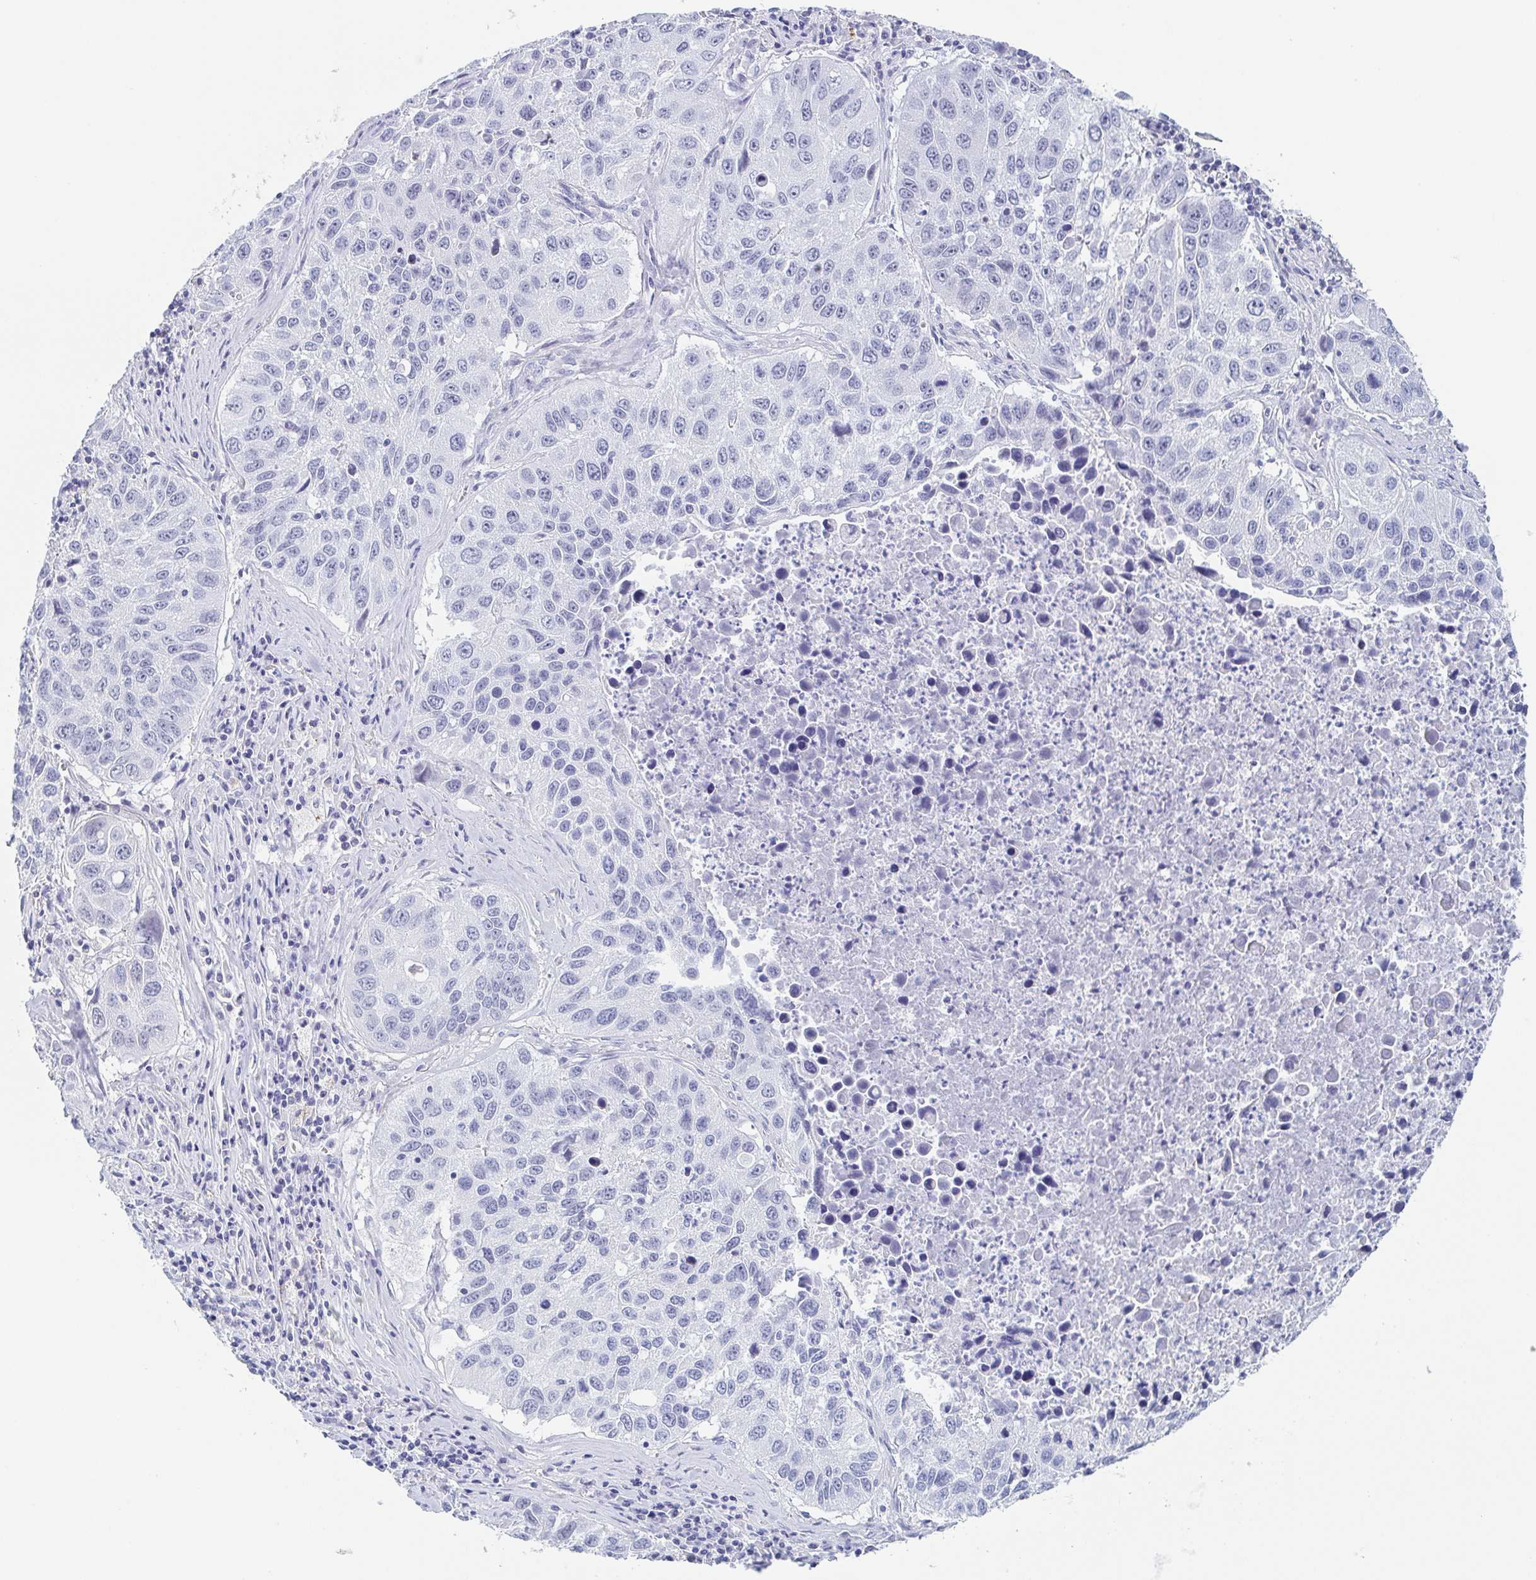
{"staining": {"intensity": "negative", "quantity": "none", "location": "none"}, "tissue": "lung cancer", "cell_type": "Tumor cells", "image_type": "cancer", "snomed": [{"axis": "morphology", "description": "Squamous cell carcinoma, NOS"}, {"axis": "topography", "description": "Lung"}], "caption": "Protein analysis of lung squamous cell carcinoma shows no significant positivity in tumor cells.", "gene": "REG4", "patient": {"sex": "female", "age": 61}}